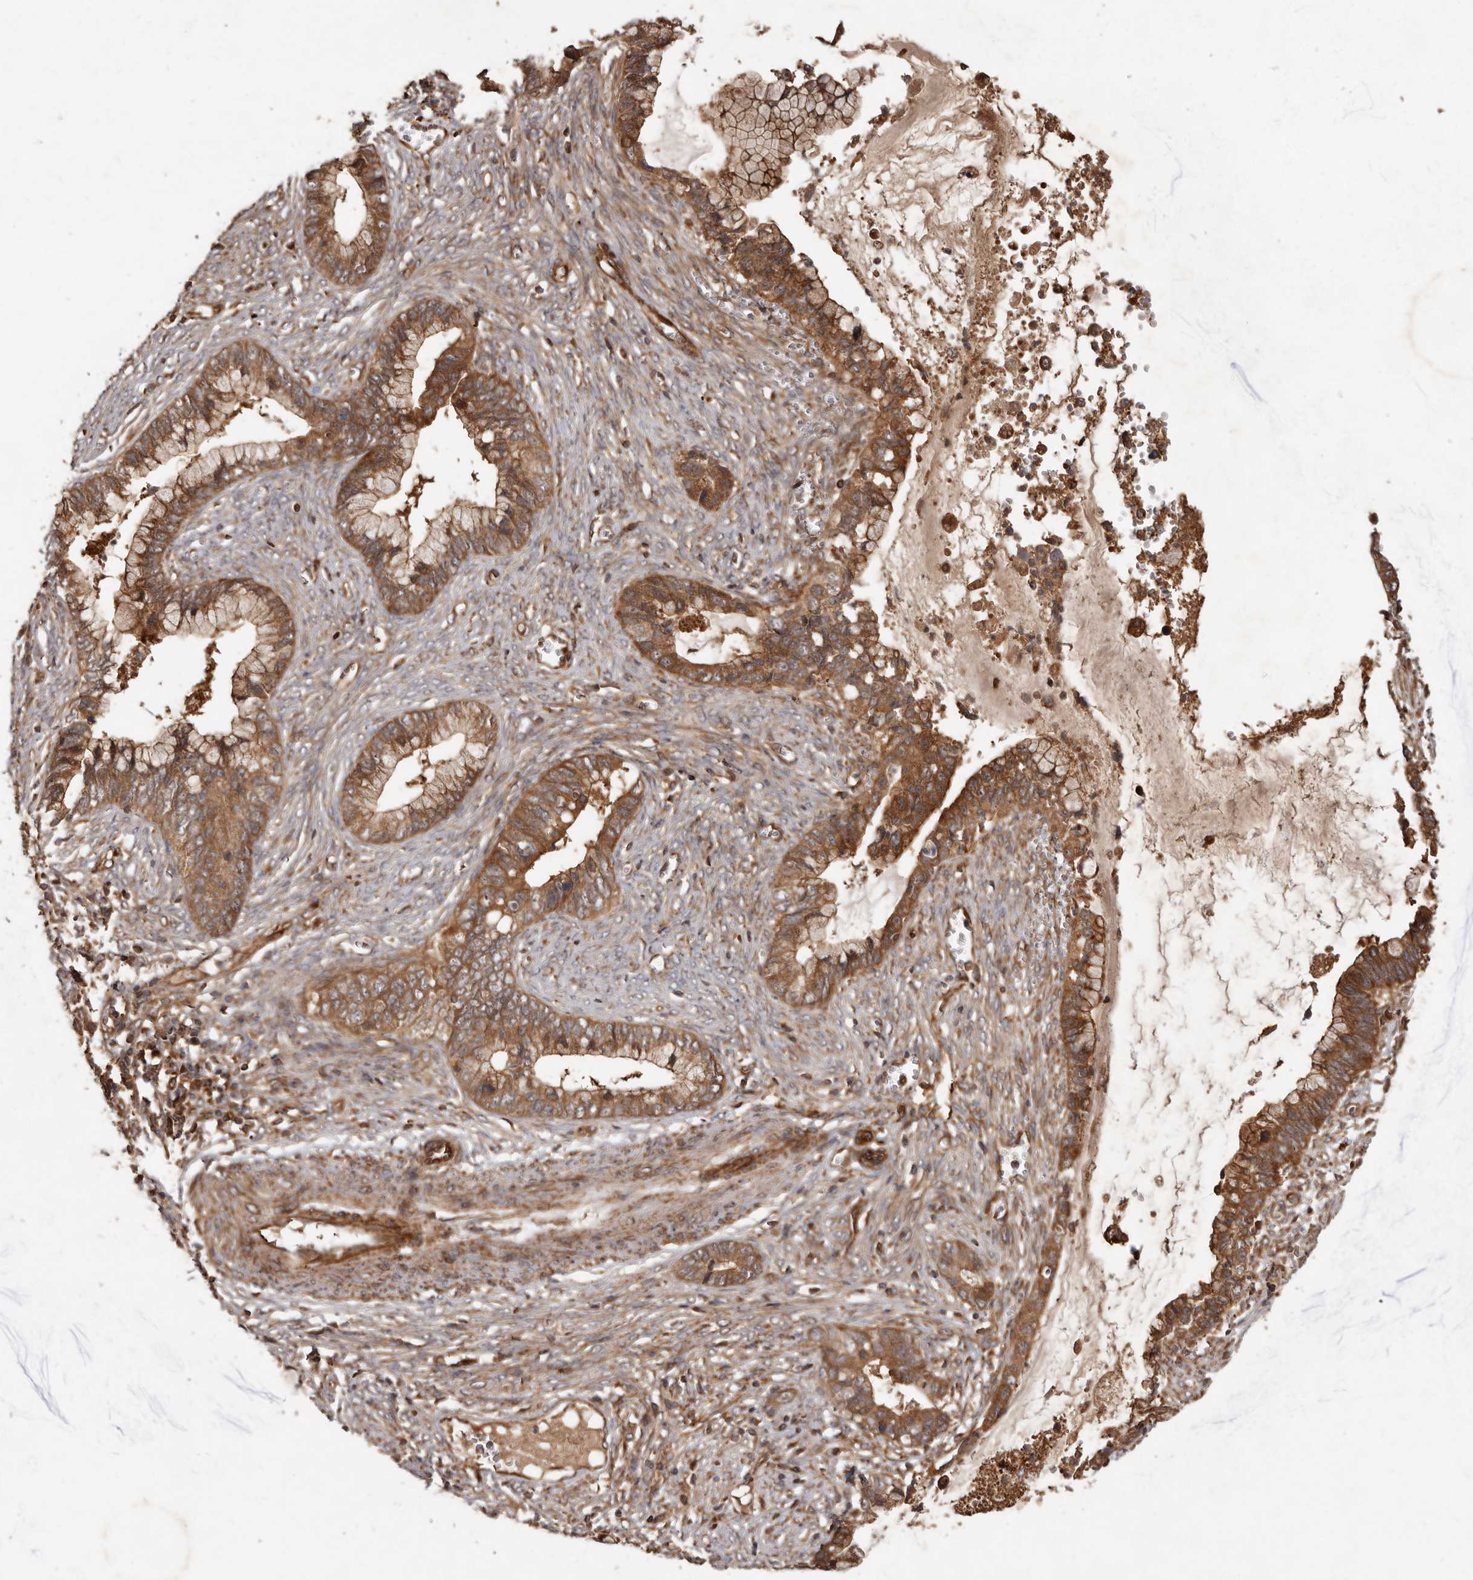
{"staining": {"intensity": "moderate", "quantity": ">75%", "location": "cytoplasmic/membranous"}, "tissue": "cervical cancer", "cell_type": "Tumor cells", "image_type": "cancer", "snomed": [{"axis": "morphology", "description": "Adenocarcinoma, NOS"}, {"axis": "topography", "description": "Cervix"}], "caption": "A brown stain labels moderate cytoplasmic/membranous expression of a protein in cervical cancer tumor cells.", "gene": "STK36", "patient": {"sex": "female", "age": 44}}